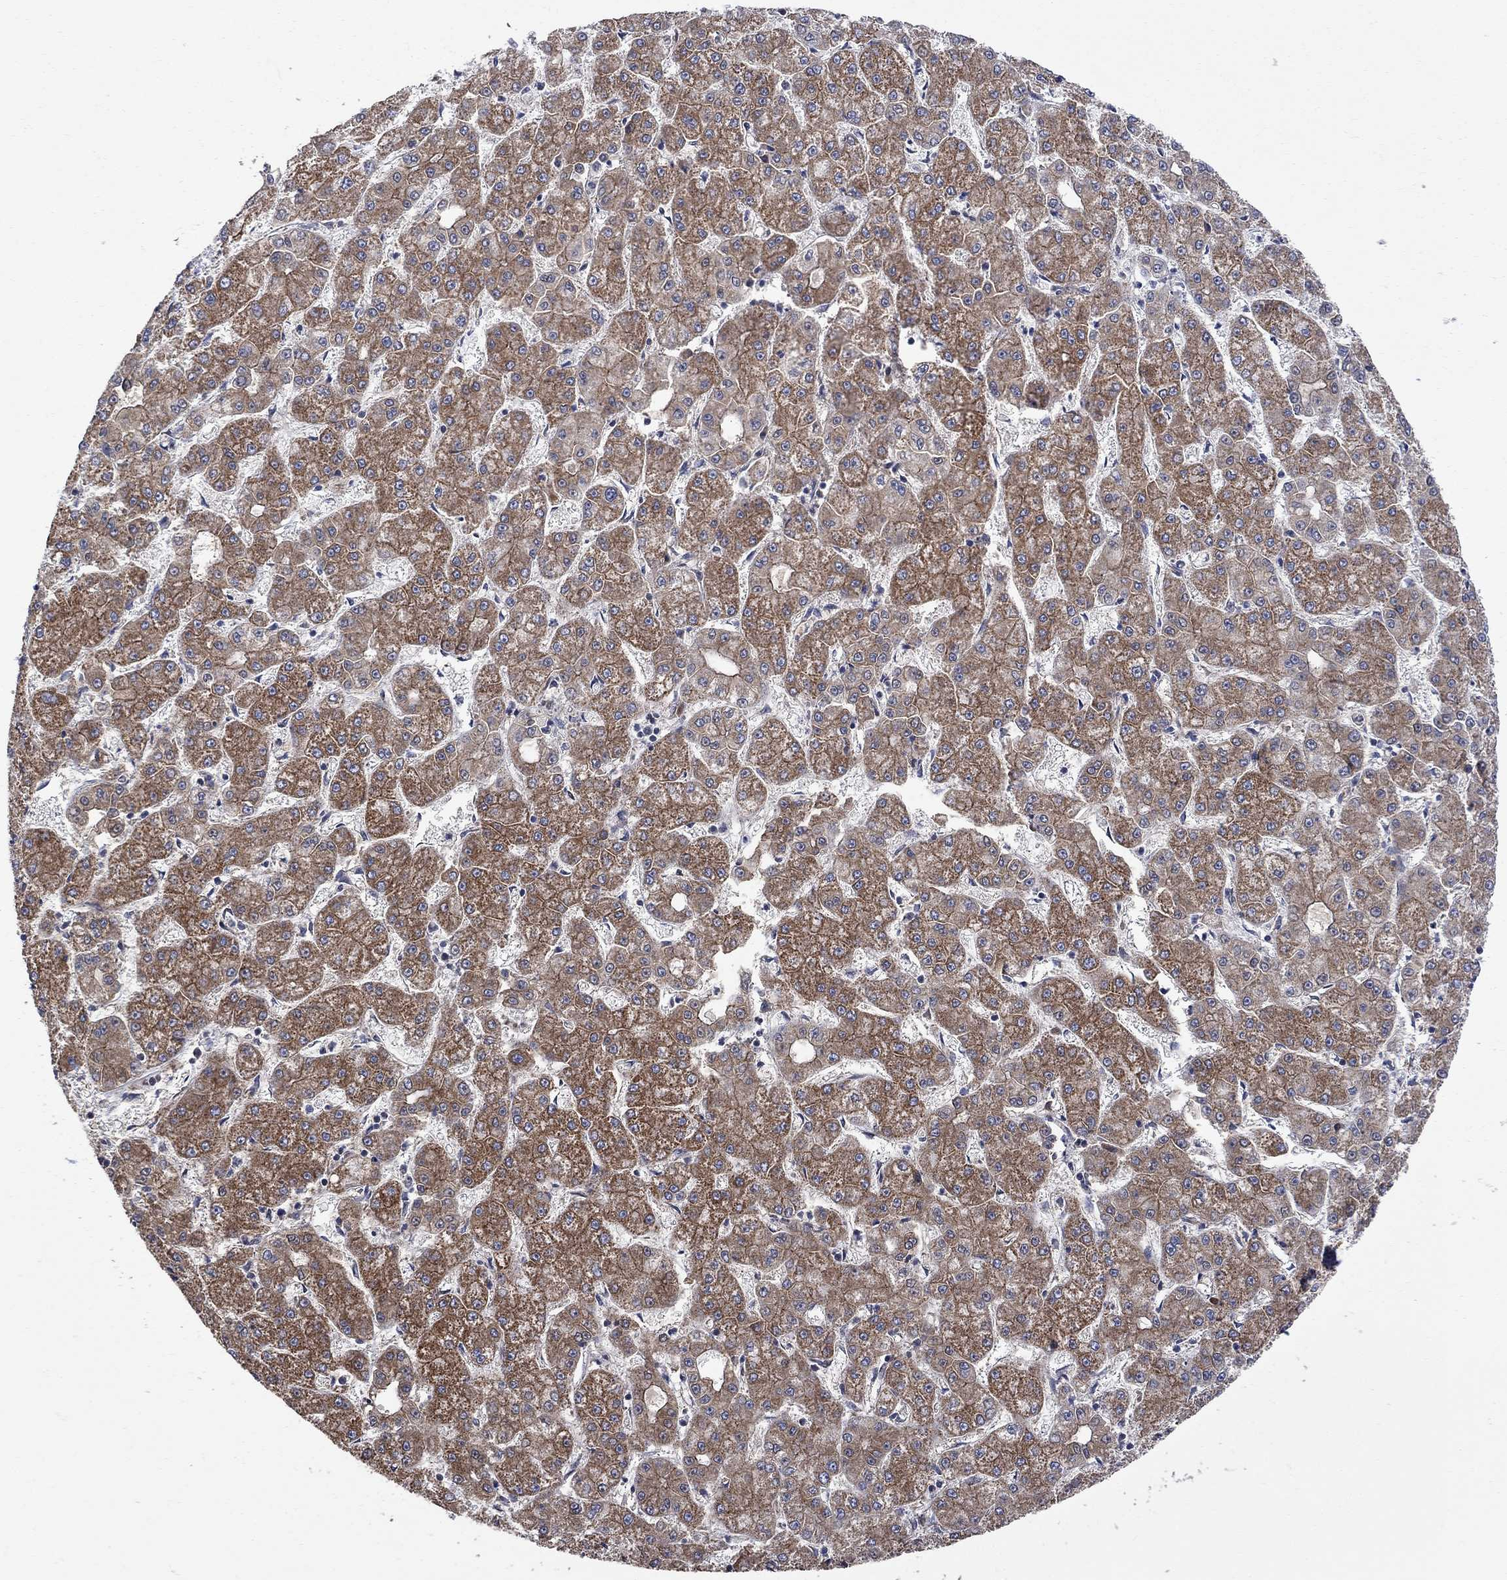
{"staining": {"intensity": "strong", "quantity": ">75%", "location": "cytoplasmic/membranous"}, "tissue": "liver cancer", "cell_type": "Tumor cells", "image_type": "cancer", "snomed": [{"axis": "morphology", "description": "Carcinoma, Hepatocellular, NOS"}, {"axis": "topography", "description": "Liver"}], "caption": "A micrograph of liver hepatocellular carcinoma stained for a protein demonstrates strong cytoplasmic/membranous brown staining in tumor cells.", "gene": "ANKRA2", "patient": {"sex": "male", "age": 73}}